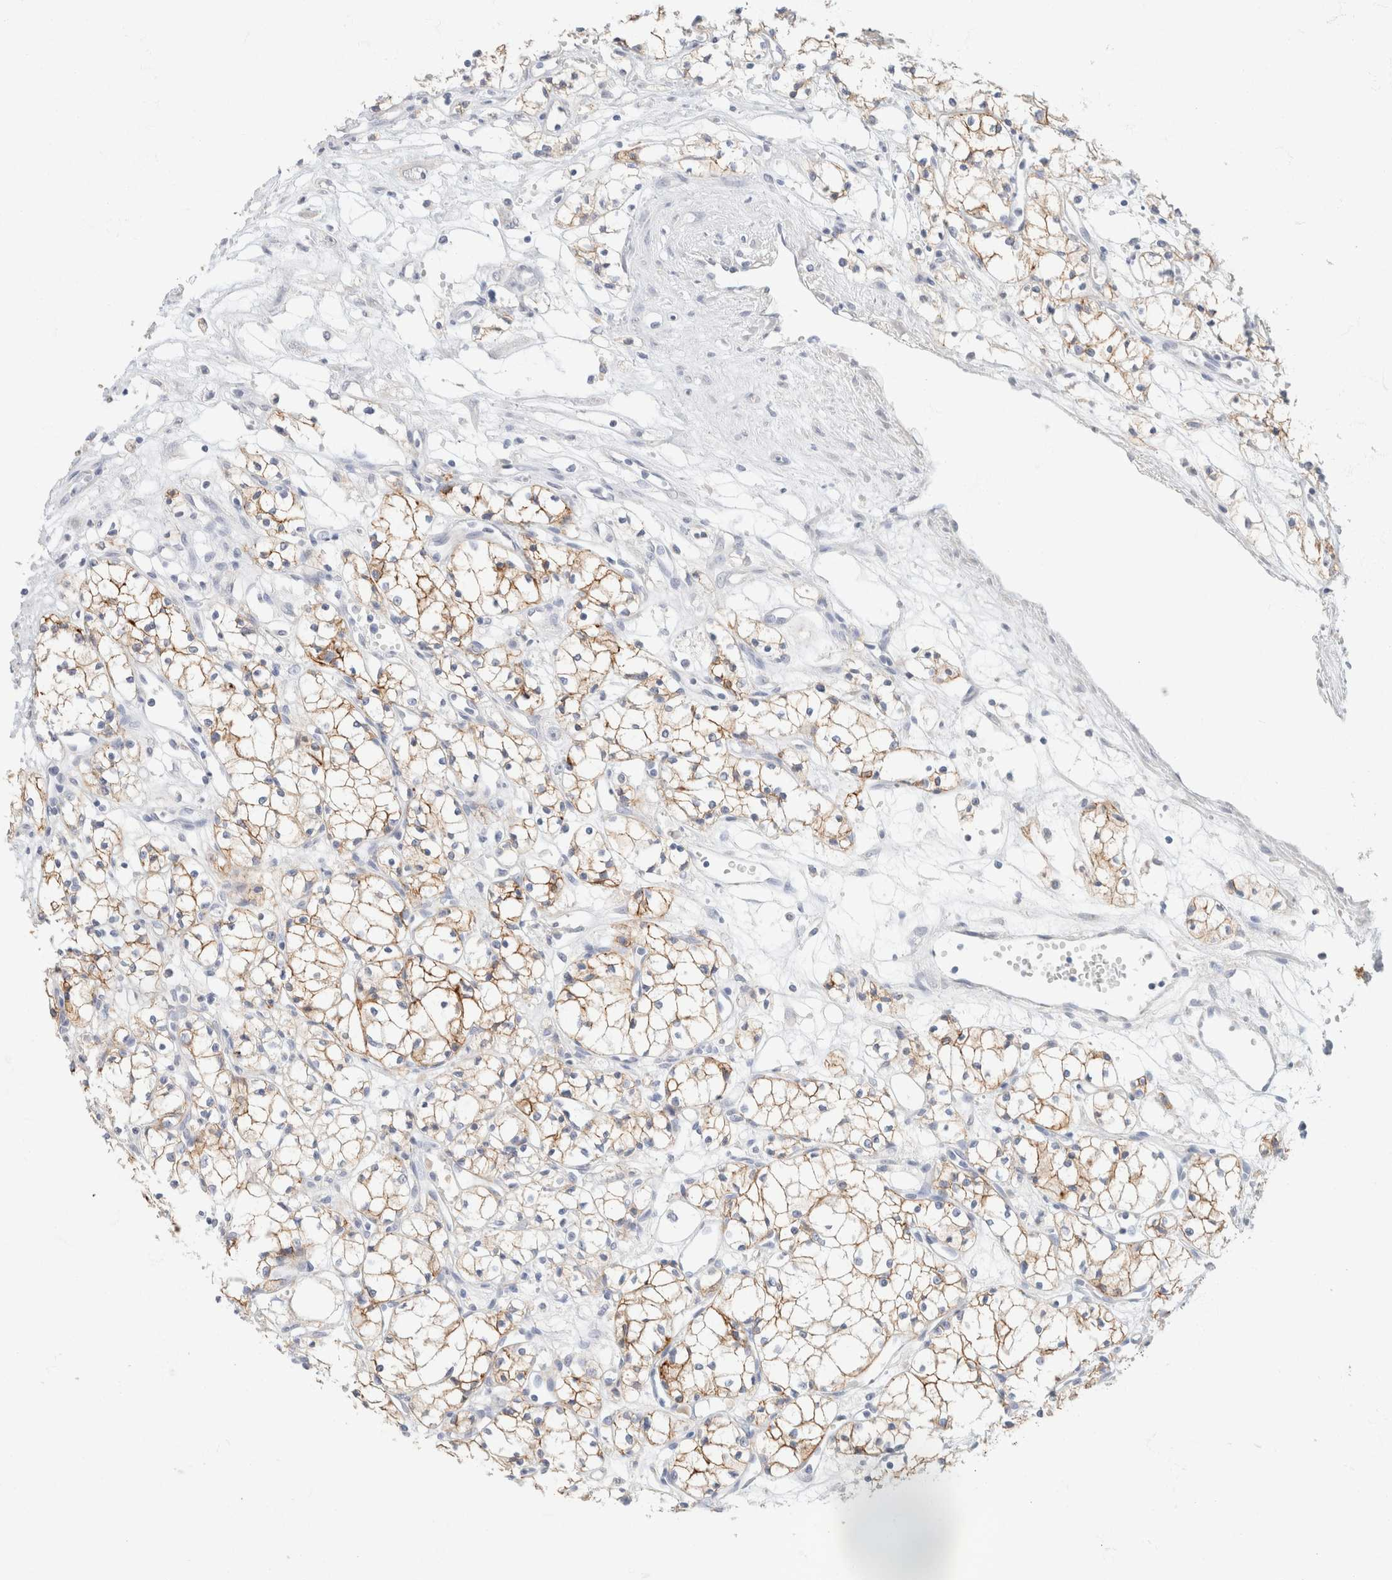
{"staining": {"intensity": "moderate", "quantity": ">75%", "location": "cytoplasmic/membranous"}, "tissue": "renal cancer", "cell_type": "Tumor cells", "image_type": "cancer", "snomed": [{"axis": "morphology", "description": "Normal tissue, NOS"}, {"axis": "morphology", "description": "Adenocarcinoma, NOS"}, {"axis": "topography", "description": "Kidney"}], "caption": "IHC photomicrograph of neoplastic tissue: adenocarcinoma (renal) stained using immunohistochemistry (IHC) displays medium levels of moderate protein expression localized specifically in the cytoplasmic/membranous of tumor cells, appearing as a cytoplasmic/membranous brown color.", "gene": "CA12", "patient": {"sex": "male", "age": 59}}